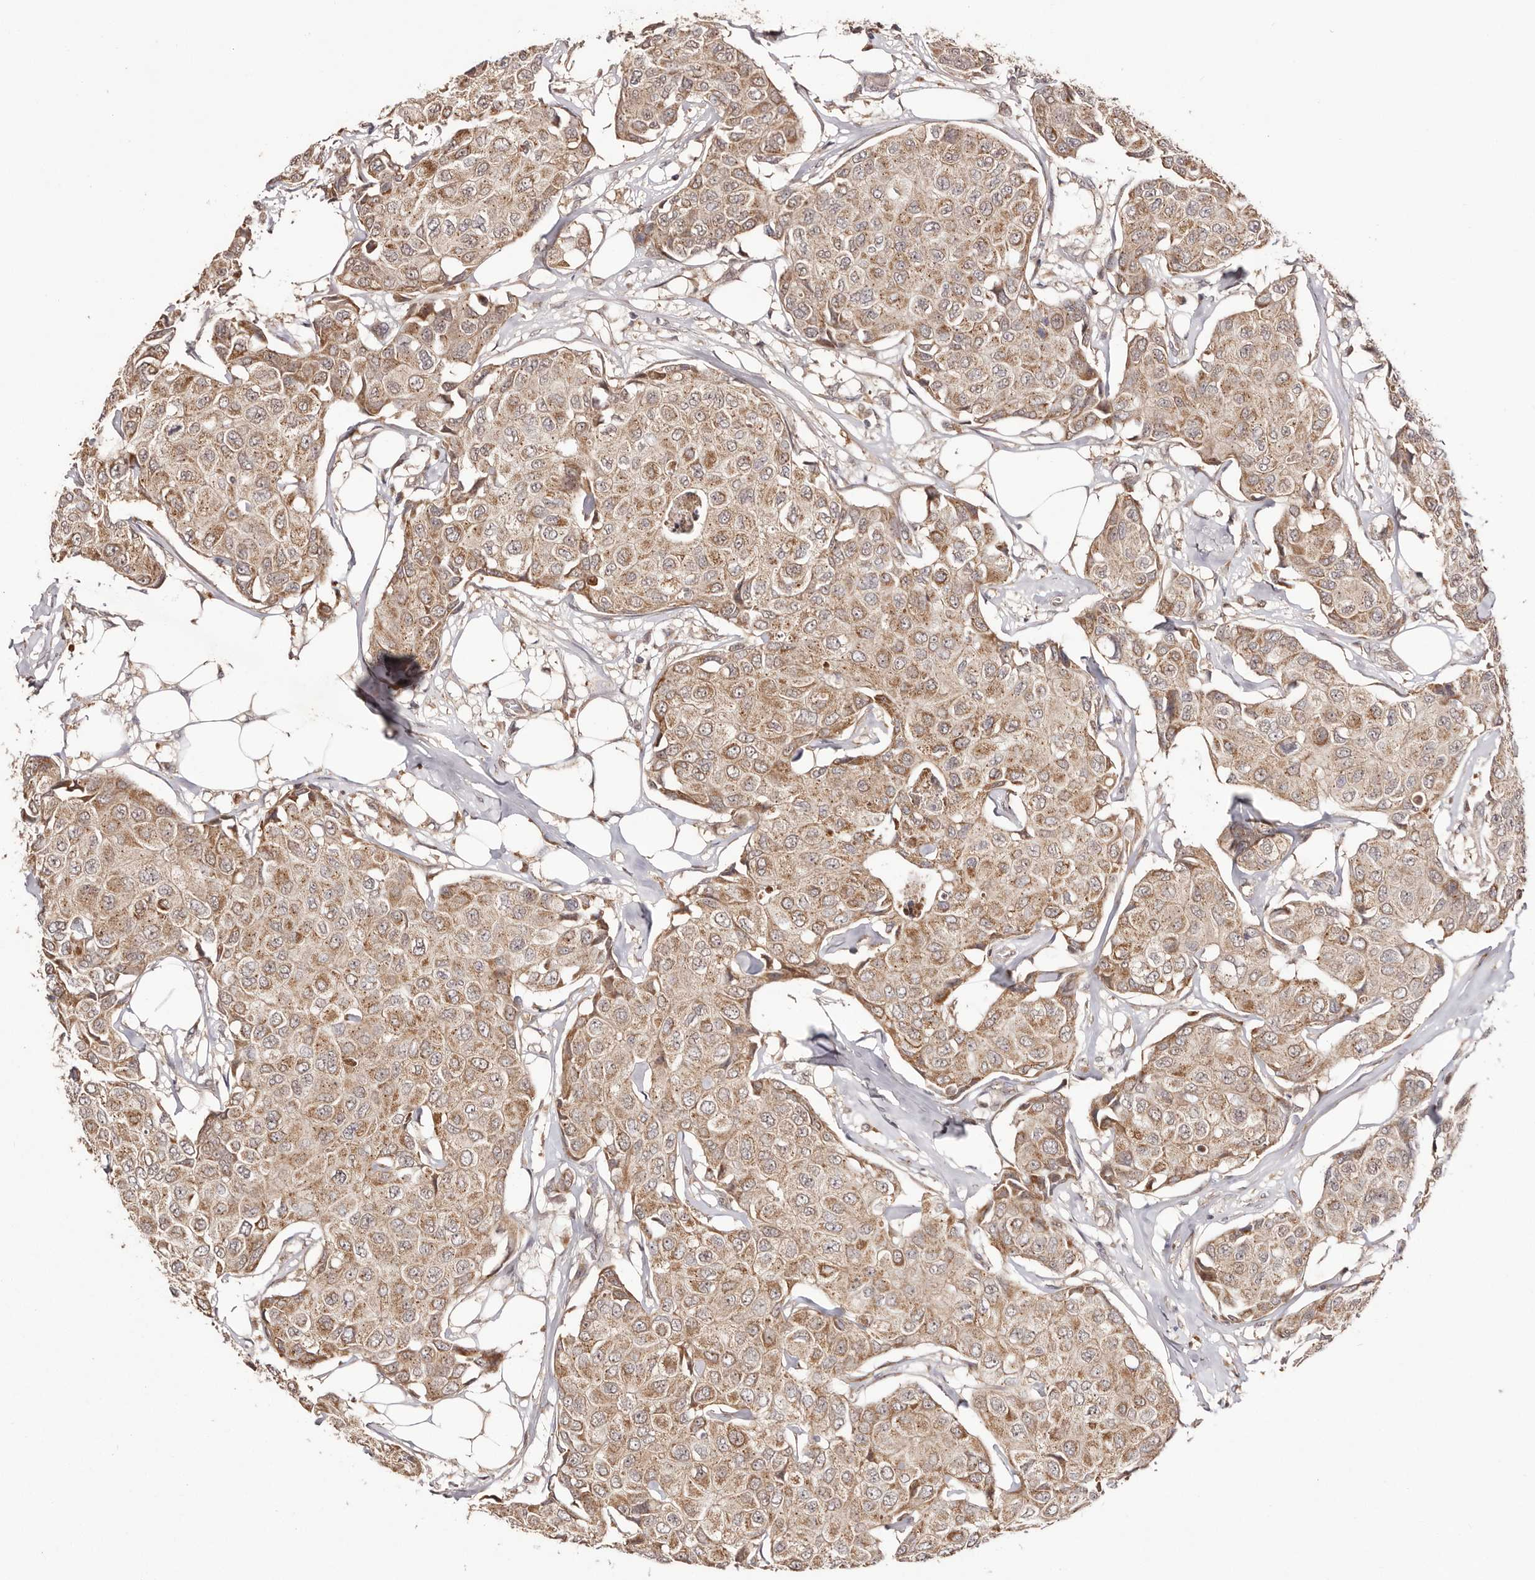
{"staining": {"intensity": "moderate", "quantity": ">75%", "location": "cytoplasmic/membranous"}, "tissue": "breast cancer", "cell_type": "Tumor cells", "image_type": "cancer", "snomed": [{"axis": "morphology", "description": "Duct carcinoma"}, {"axis": "topography", "description": "Breast"}], "caption": "Immunohistochemical staining of breast intraductal carcinoma reveals moderate cytoplasmic/membranous protein staining in approximately >75% of tumor cells.", "gene": "EGR3", "patient": {"sex": "female", "age": 80}}